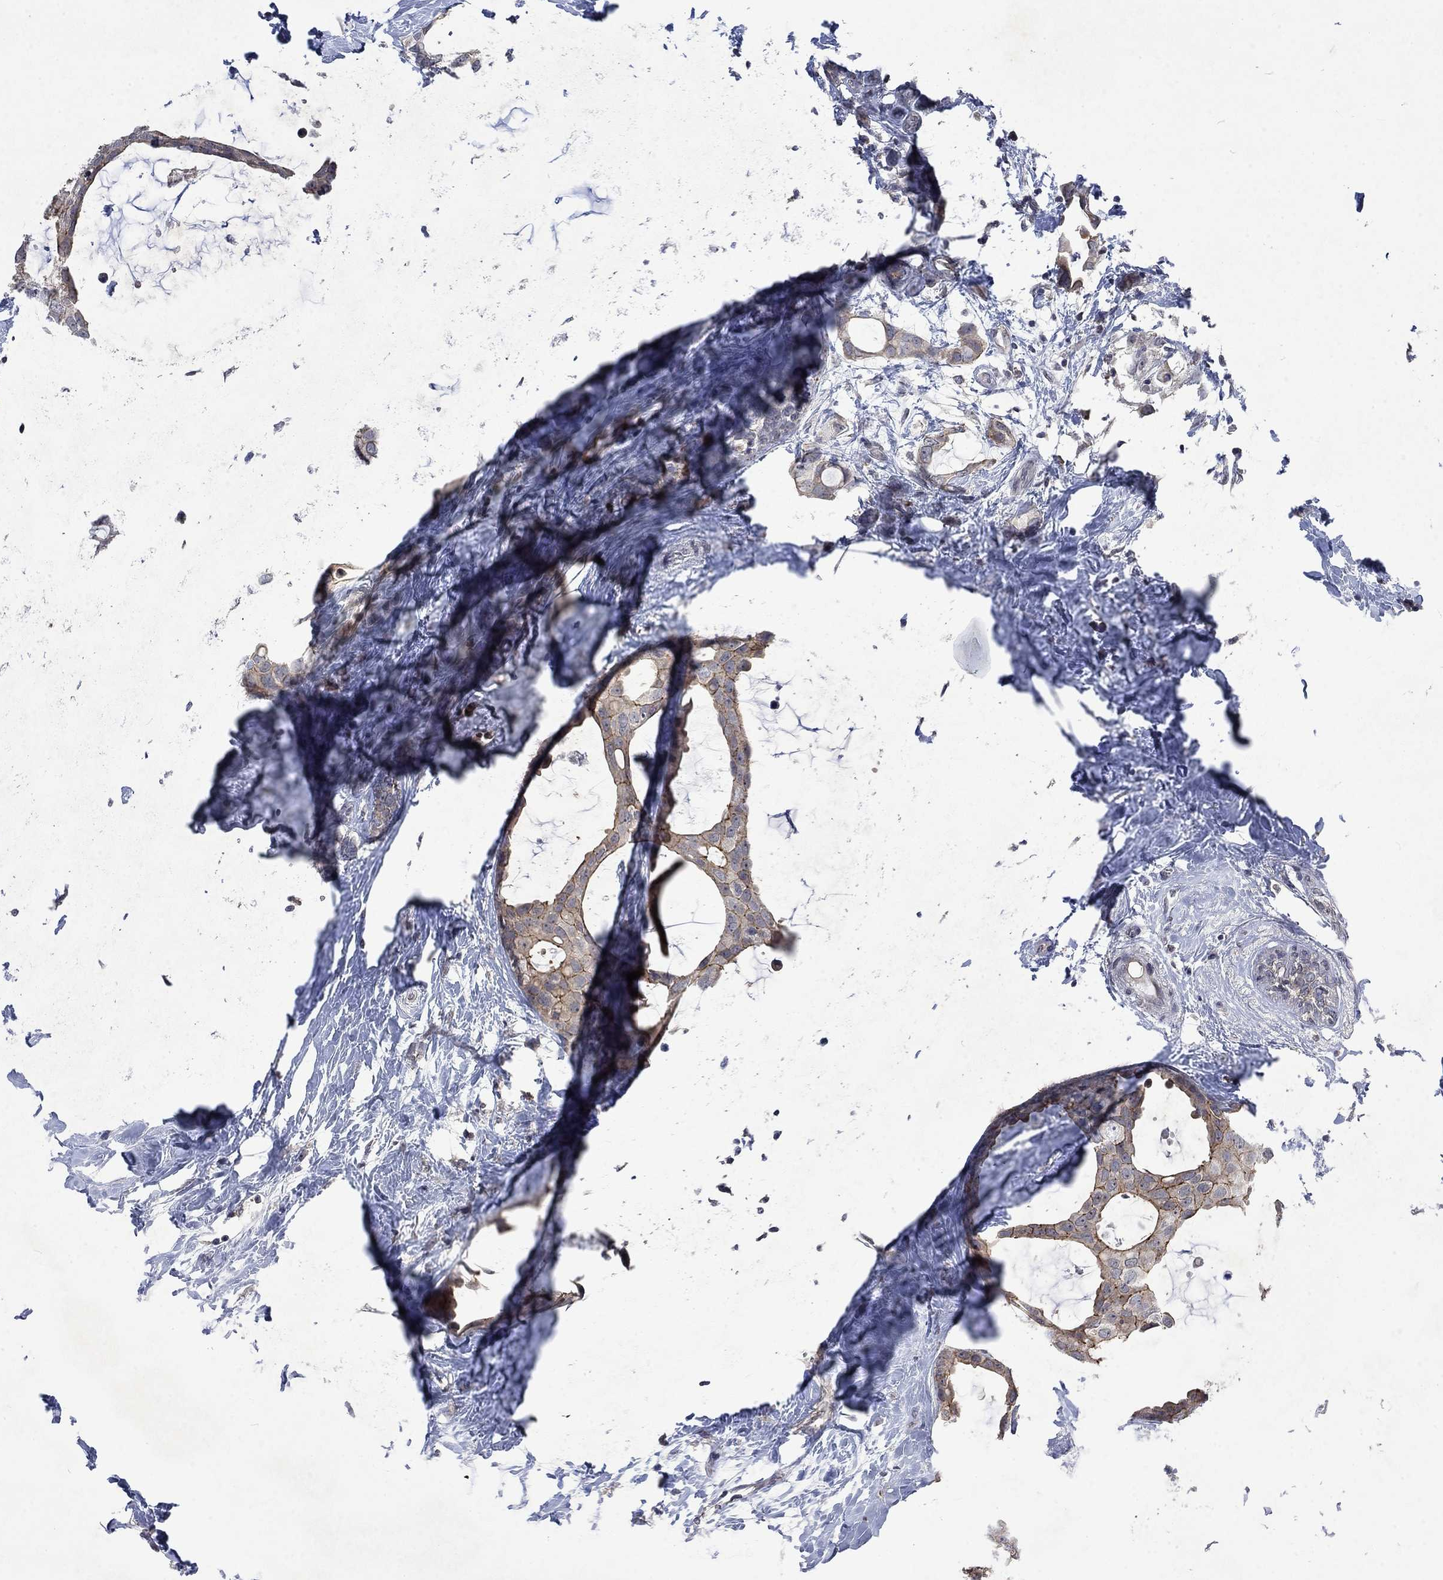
{"staining": {"intensity": "strong", "quantity": "<25%", "location": "cytoplasmic/membranous"}, "tissue": "breast cancer", "cell_type": "Tumor cells", "image_type": "cancer", "snomed": [{"axis": "morphology", "description": "Duct carcinoma"}, {"axis": "topography", "description": "Breast"}], "caption": "Strong cytoplasmic/membranous expression for a protein is identified in approximately <25% of tumor cells of breast cancer (intraductal carcinoma) using immunohistochemistry.", "gene": "PPP1R9A", "patient": {"sex": "female", "age": 45}}